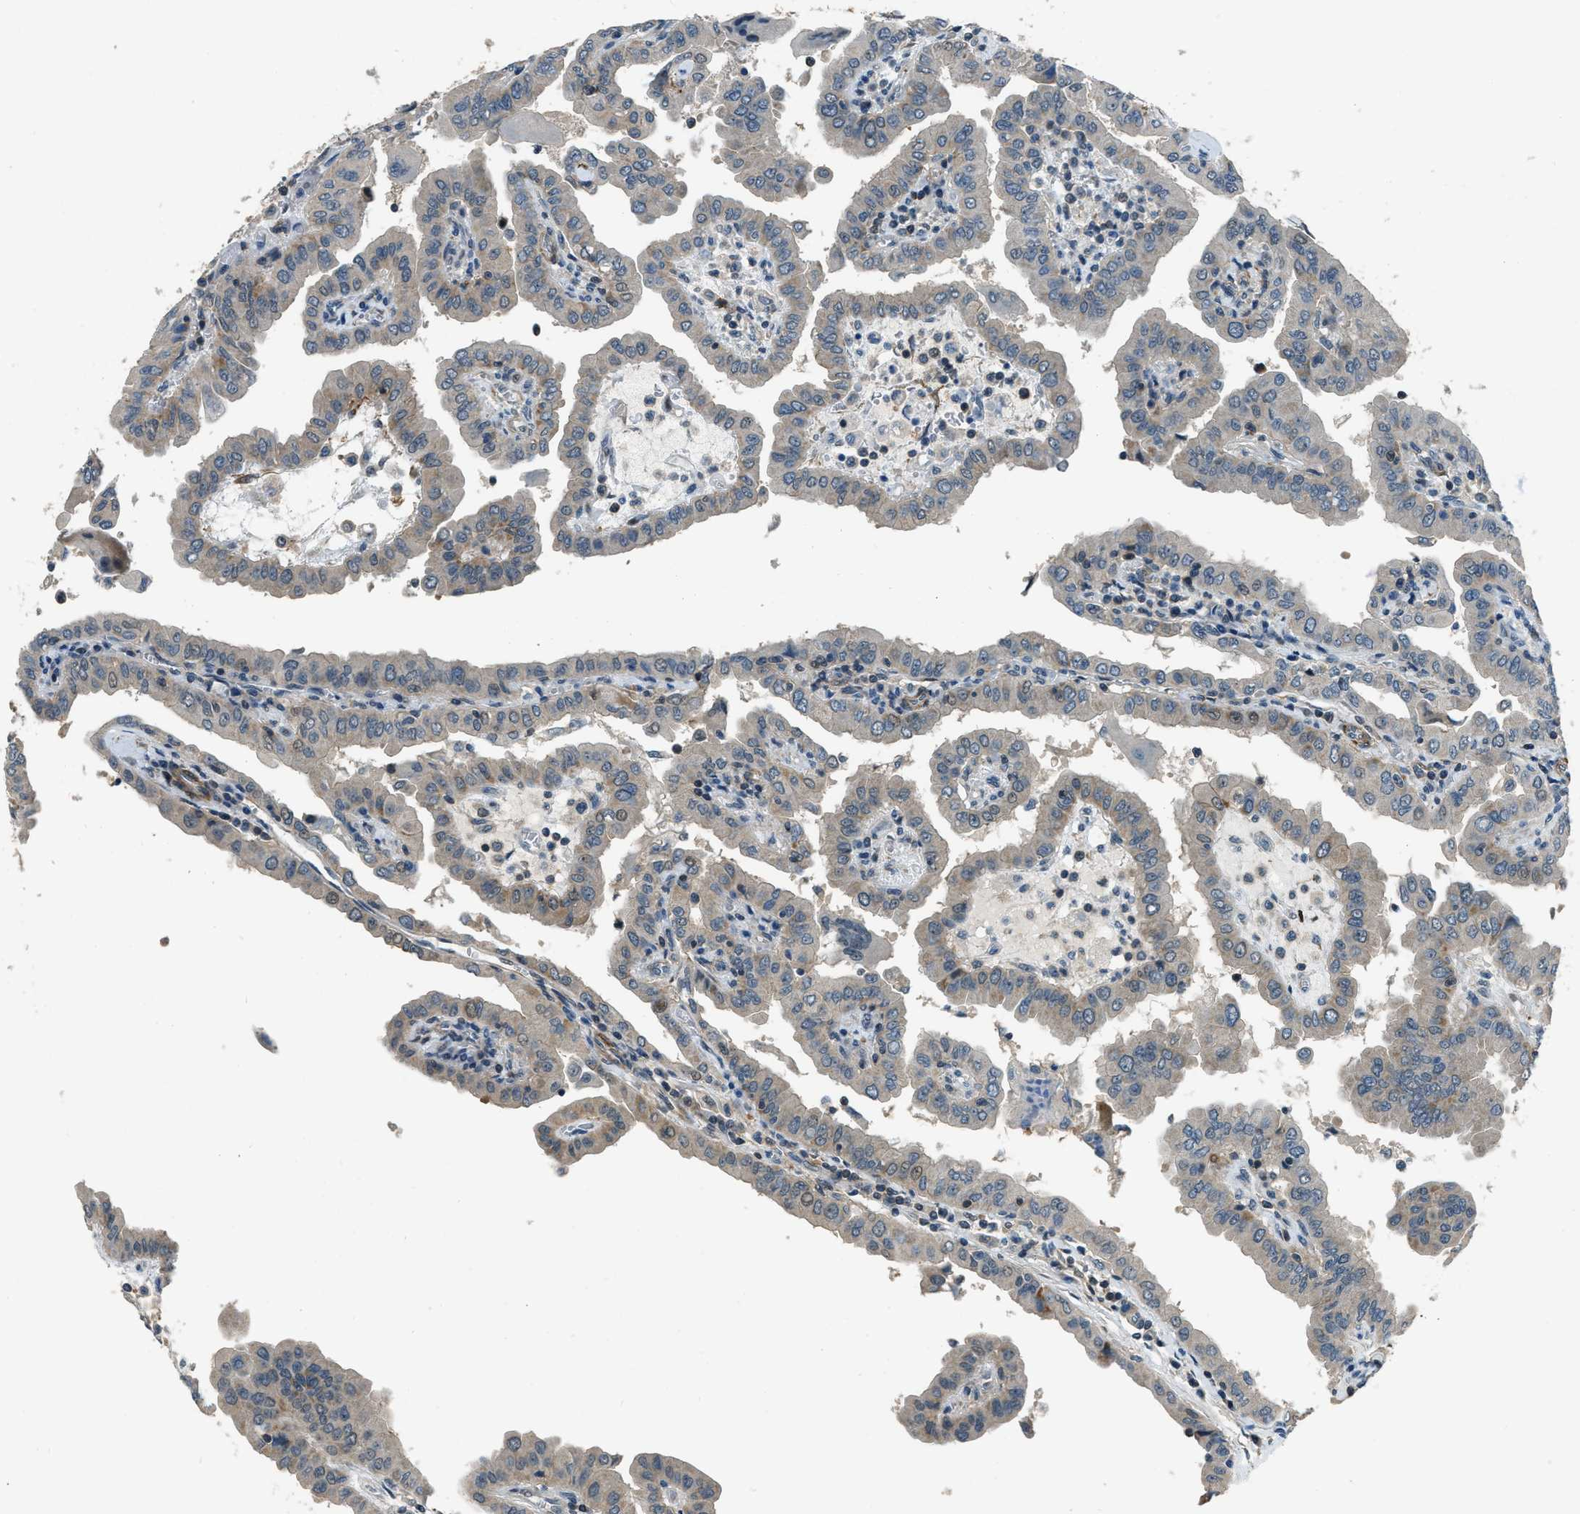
{"staining": {"intensity": "weak", "quantity": "<25%", "location": "cytoplasmic/membranous"}, "tissue": "thyroid cancer", "cell_type": "Tumor cells", "image_type": "cancer", "snomed": [{"axis": "morphology", "description": "Papillary adenocarcinoma, NOS"}, {"axis": "topography", "description": "Thyroid gland"}], "caption": "This micrograph is of thyroid cancer stained with IHC to label a protein in brown with the nuclei are counter-stained blue. There is no positivity in tumor cells.", "gene": "NUDCD3", "patient": {"sex": "male", "age": 33}}